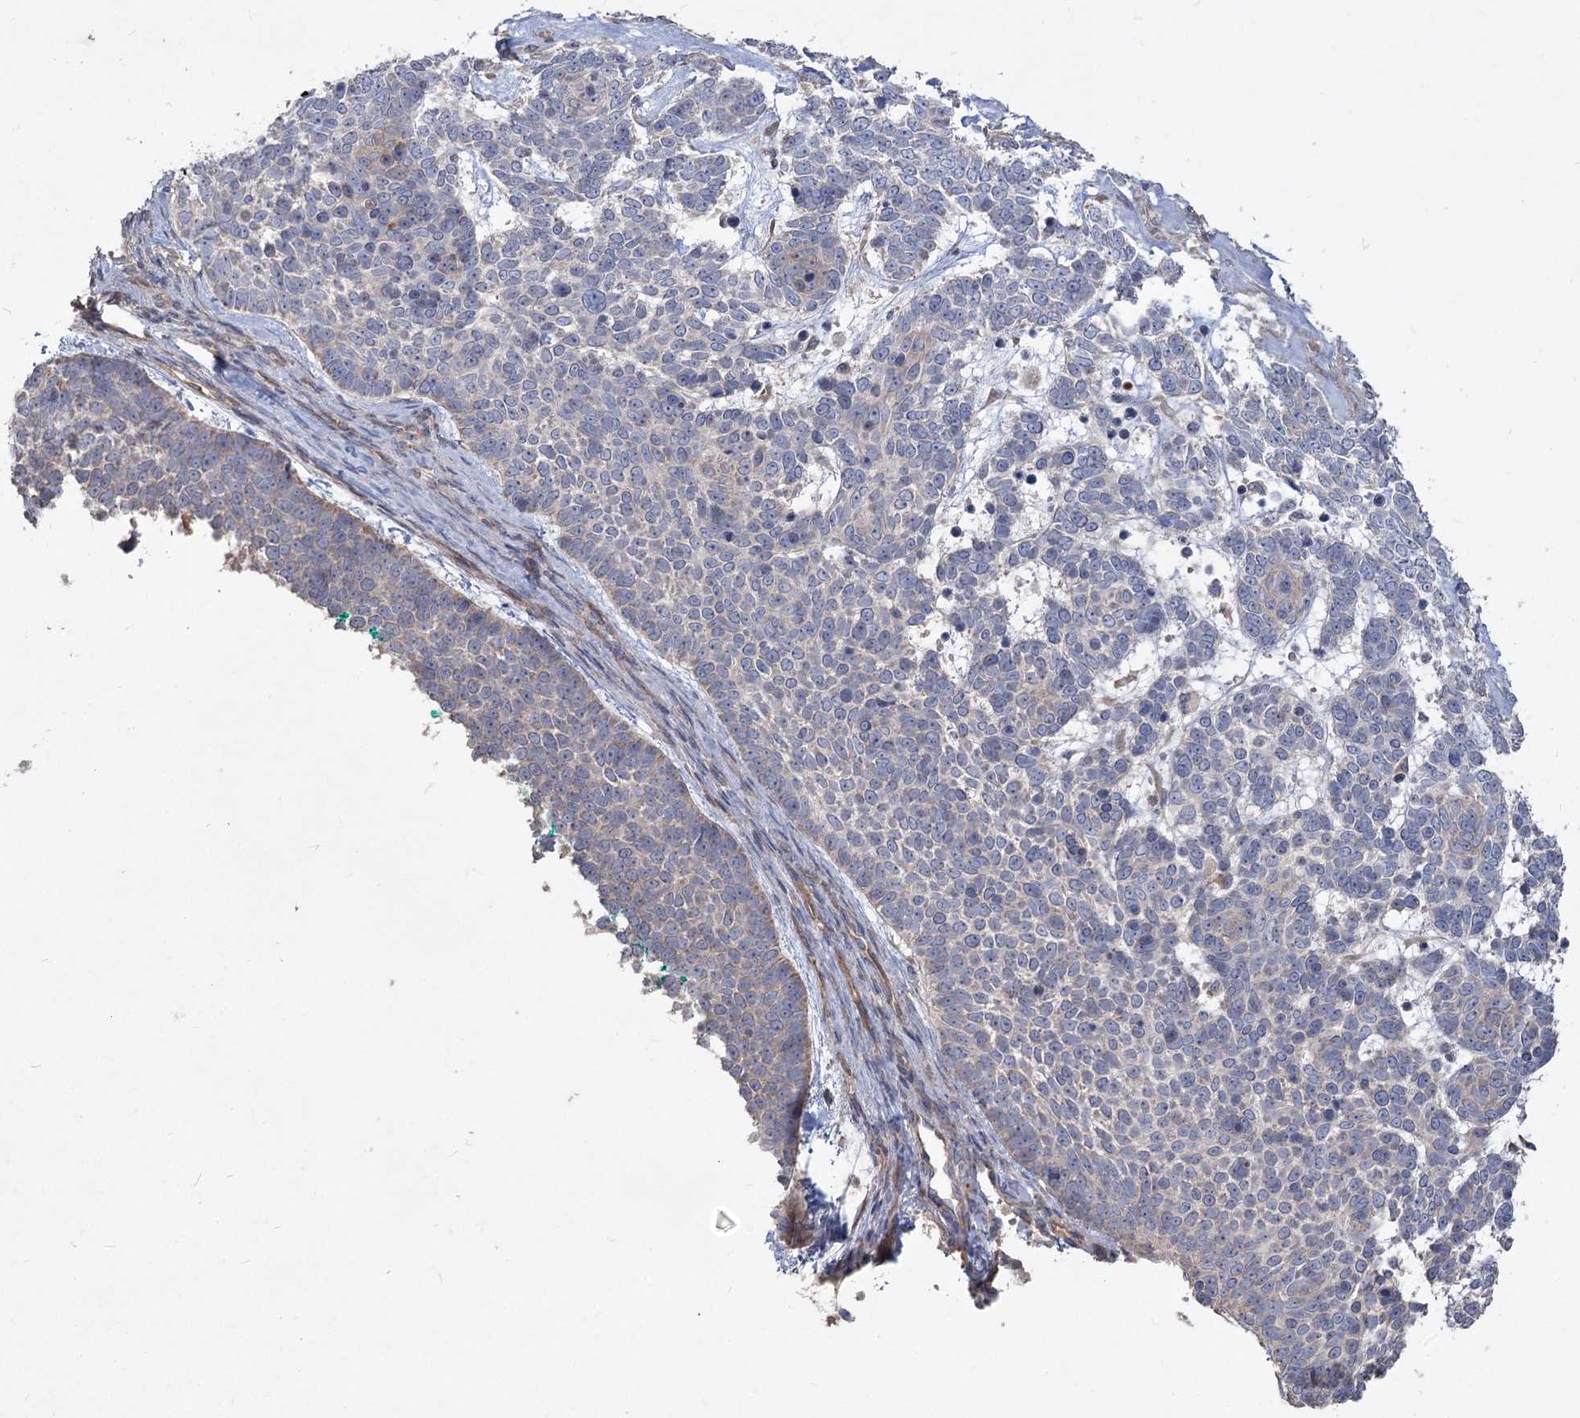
{"staining": {"intensity": "negative", "quantity": "none", "location": "none"}, "tissue": "skin cancer", "cell_type": "Tumor cells", "image_type": "cancer", "snomed": [{"axis": "morphology", "description": "Basal cell carcinoma"}, {"axis": "topography", "description": "Skin"}], "caption": "Basal cell carcinoma (skin) was stained to show a protein in brown. There is no significant staining in tumor cells. The staining was performed using DAB to visualize the protein expression in brown, while the nuclei were stained in blue with hematoxylin (Magnification: 20x).", "gene": "RIN2", "patient": {"sex": "female", "age": 81}}